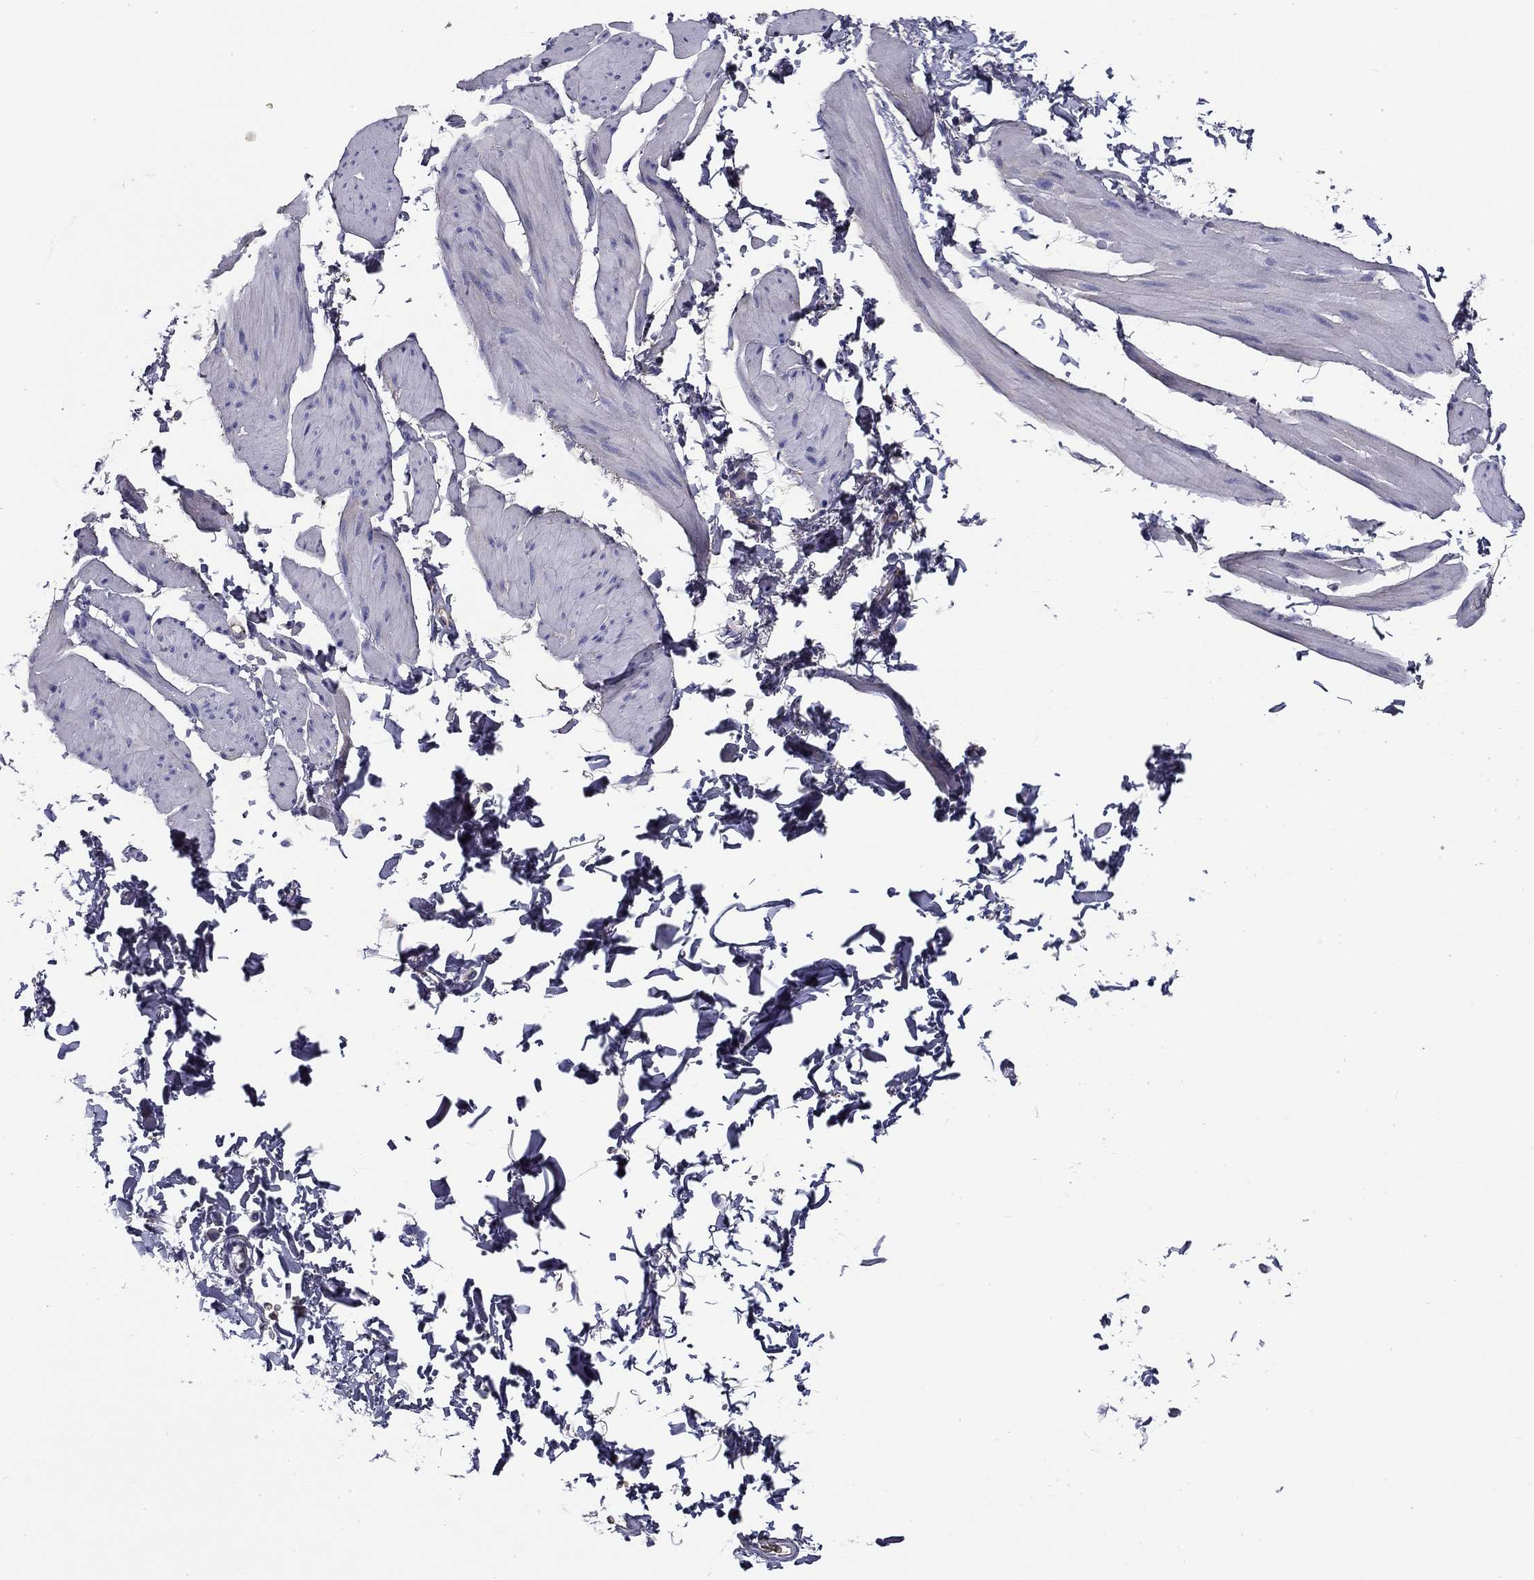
{"staining": {"intensity": "negative", "quantity": "none", "location": "none"}, "tissue": "smooth muscle", "cell_type": "Smooth muscle cells", "image_type": "normal", "snomed": [{"axis": "morphology", "description": "Normal tissue, NOS"}, {"axis": "topography", "description": "Adipose tissue"}, {"axis": "topography", "description": "Smooth muscle"}, {"axis": "topography", "description": "Peripheral nerve tissue"}], "caption": "Photomicrograph shows no significant protein staining in smooth muscle cells of unremarkable smooth muscle.", "gene": "CPLX4", "patient": {"sex": "male", "age": 83}}